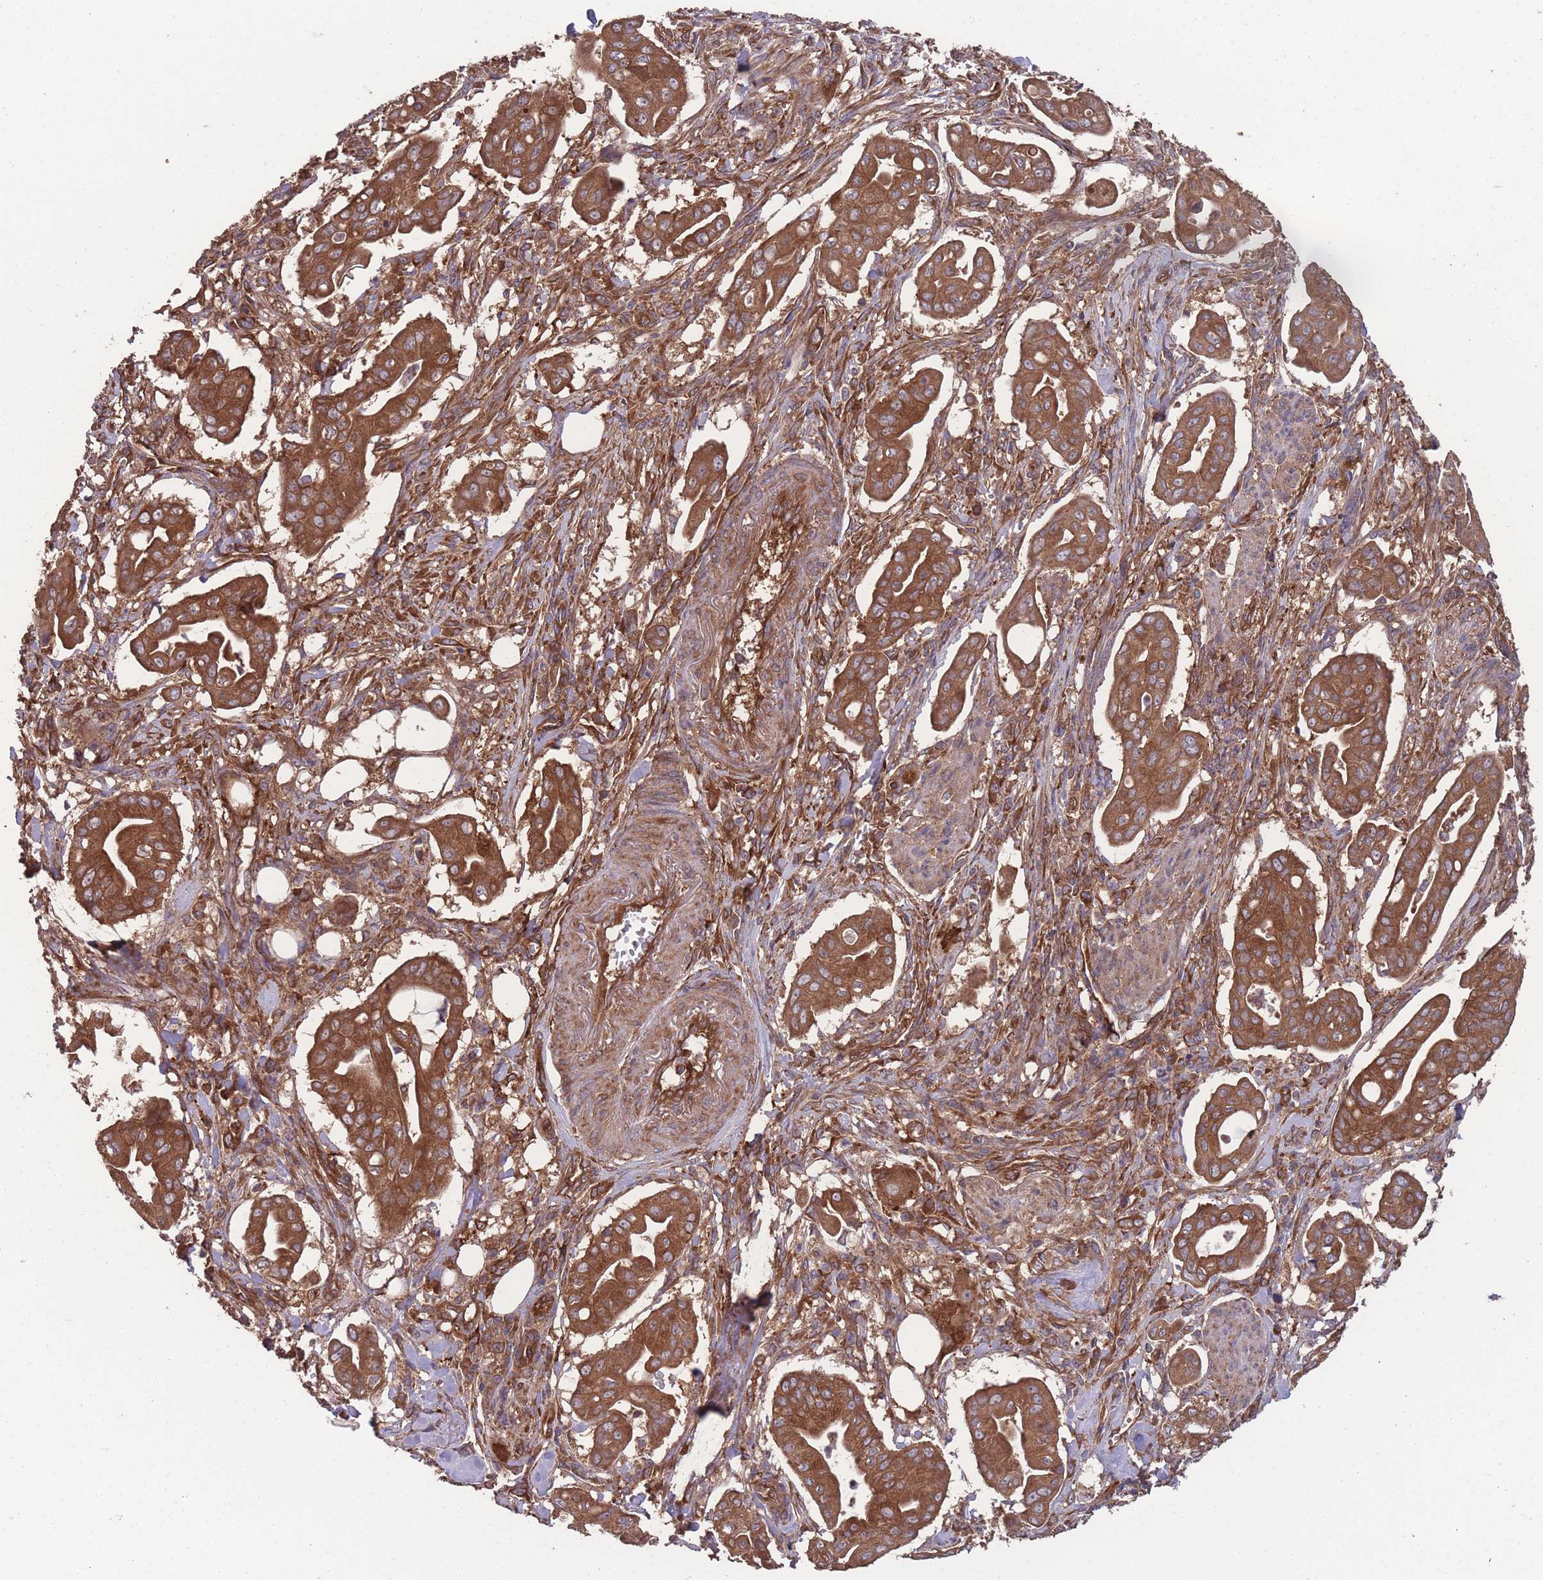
{"staining": {"intensity": "strong", "quantity": ">75%", "location": "cytoplasmic/membranous"}, "tissue": "pancreatic cancer", "cell_type": "Tumor cells", "image_type": "cancer", "snomed": [{"axis": "morphology", "description": "Adenocarcinoma, NOS"}, {"axis": "topography", "description": "Pancreas"}], "caption": "Adenocarcinoma (pancreatic) stained with a brown dye reveals strong cytoplasmic/membranous positive expression in about >75% of tumor cells.", "gene": "ZPR1", "patient": {"sex": "male", "age": 71}}